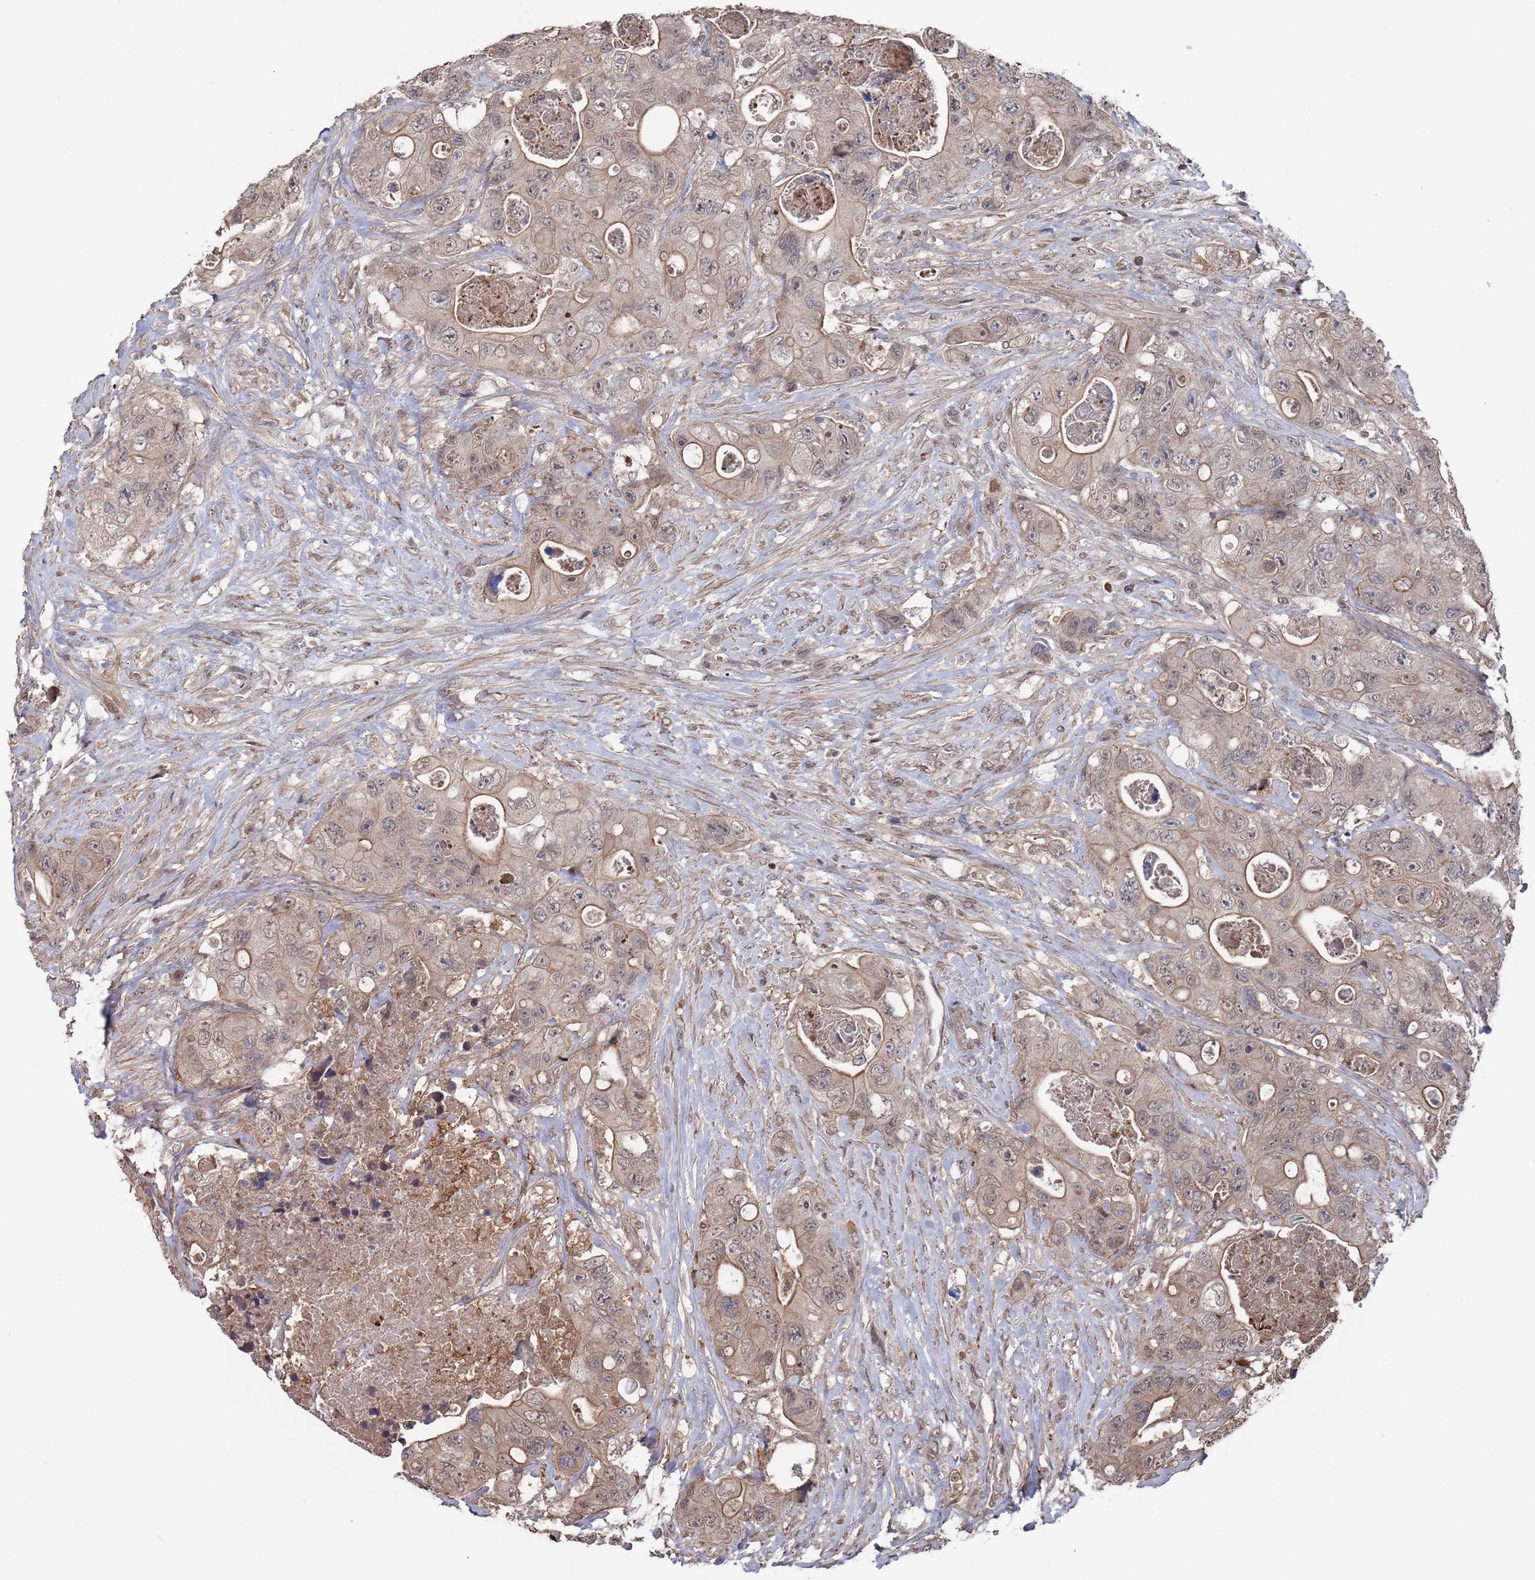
{"staining": {"intensity": "weak", "quantity": "25%-75%", "location": "cytoplasmic/membranous,nuclear"}, "tissue": "colorectal cancer", "cell_type": "Tumor cells", "image_type": "cancer", "snomed": [{"axis": "morphology", "description": "Adenocarcinoma, NOS"}, {"axis": "topography", "description": "Colon"}], "caption": "The histopathology image demonstrates a brown stain indicating the presence of a protein in the cytoplasmic/membranous and nuclear of tumor cells in colorectal adenocarcinoma. The staining is performed using DAB (3,3'-diaminobenzidine) brown chromogen to label protein expression. The nuclei are counter-stained blue using hematoxylin.", "gene": "DGKD", "patient": {"sex": "female", "age": 46}}